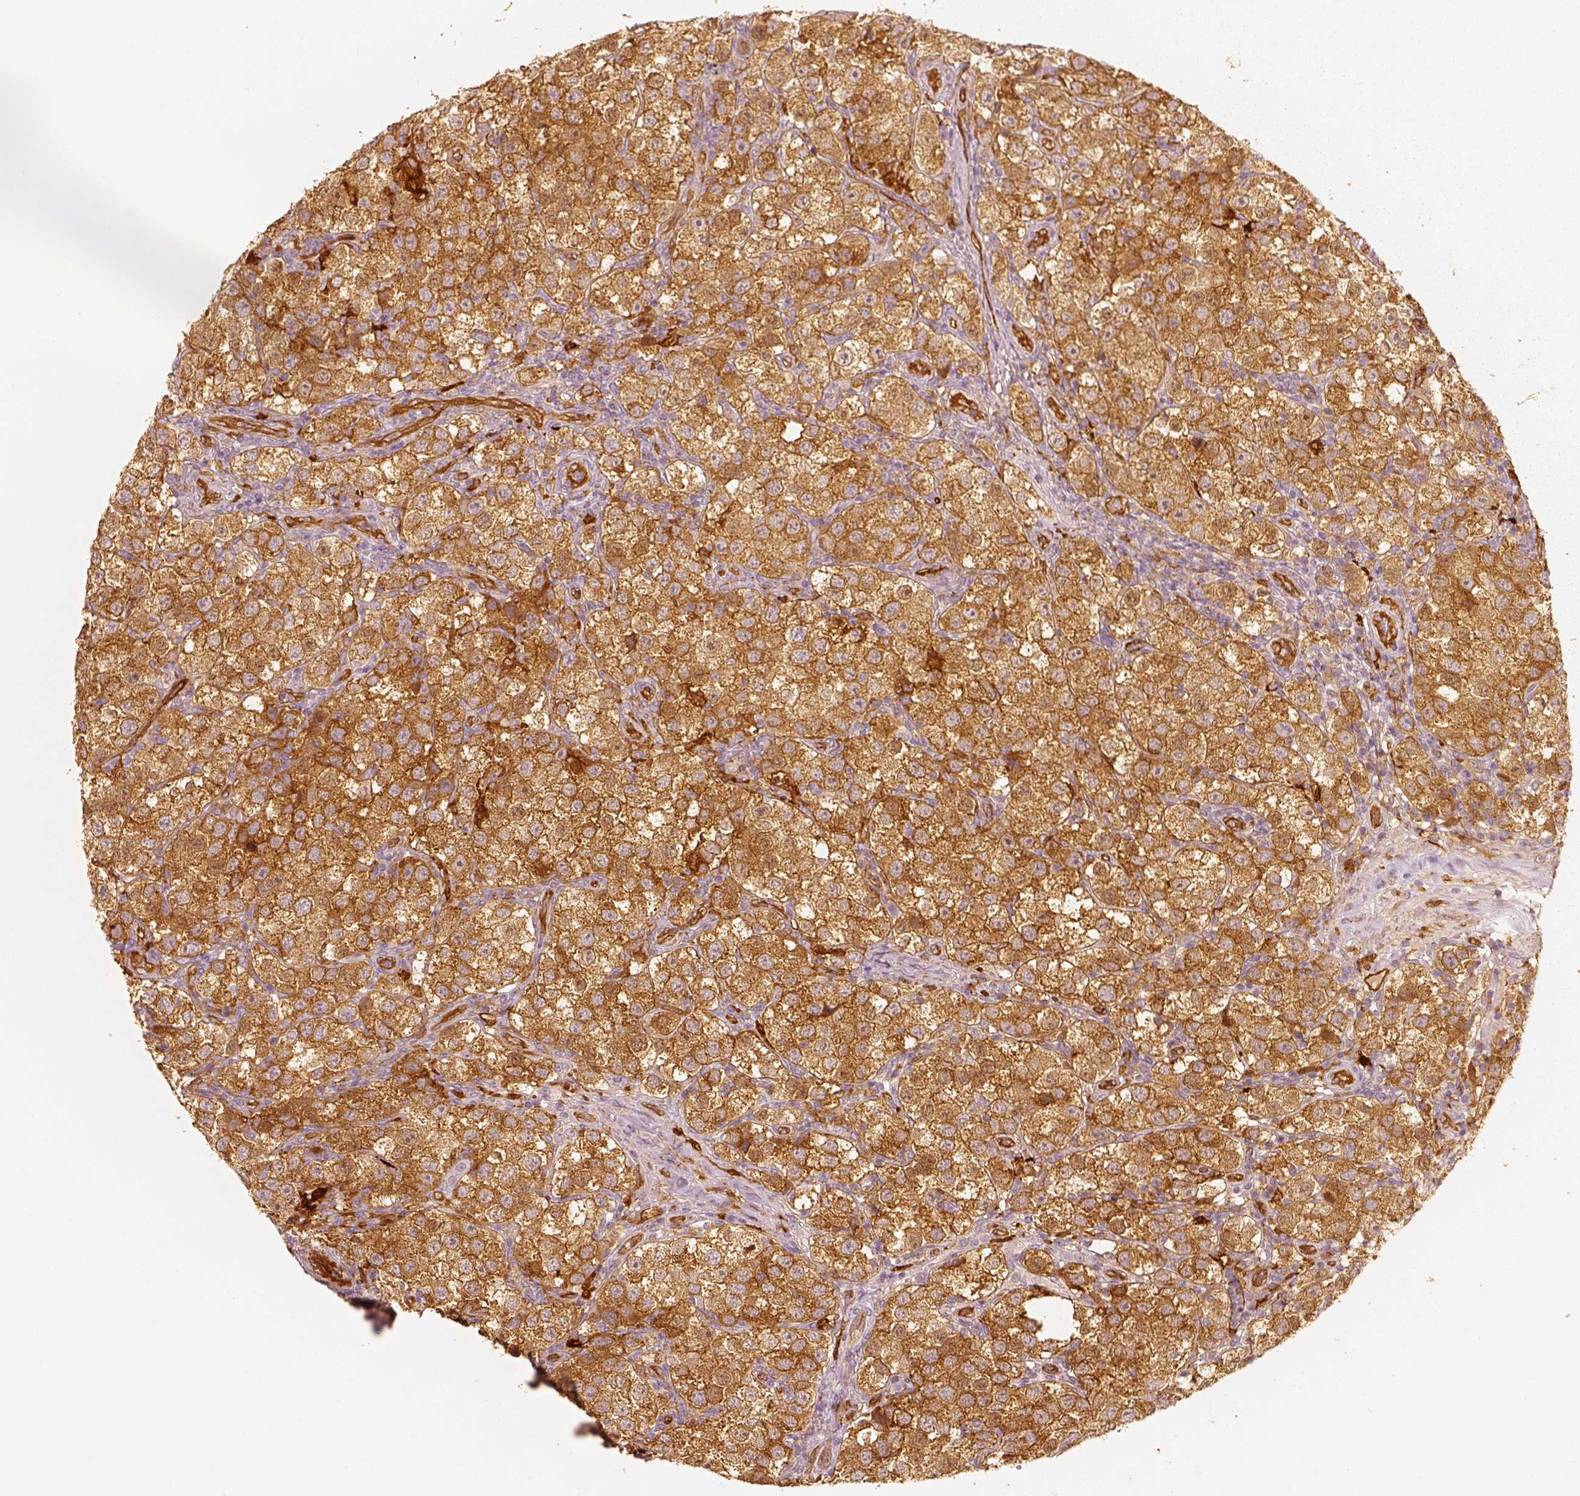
{"staining": {"intensity": "moderate", "quantity": ">75%", "location": "cytoplasmic/membranous"}, "tissue": "testis cancer", "cell_type": "Tumor cells", "image_type": "cancer", "snomed": [{"axis": "morphology", "description": "Seminoma, NOS"}, {"axis": "topography", "description": "Testis"}], "caption": "IHC of human testis seminoma shows medium levels of moderate cytoplasmic/membranous staining in about >75% of tumor cells.", "gene": "FSCN1", "patient": {"sex": "male", "age": 37}}